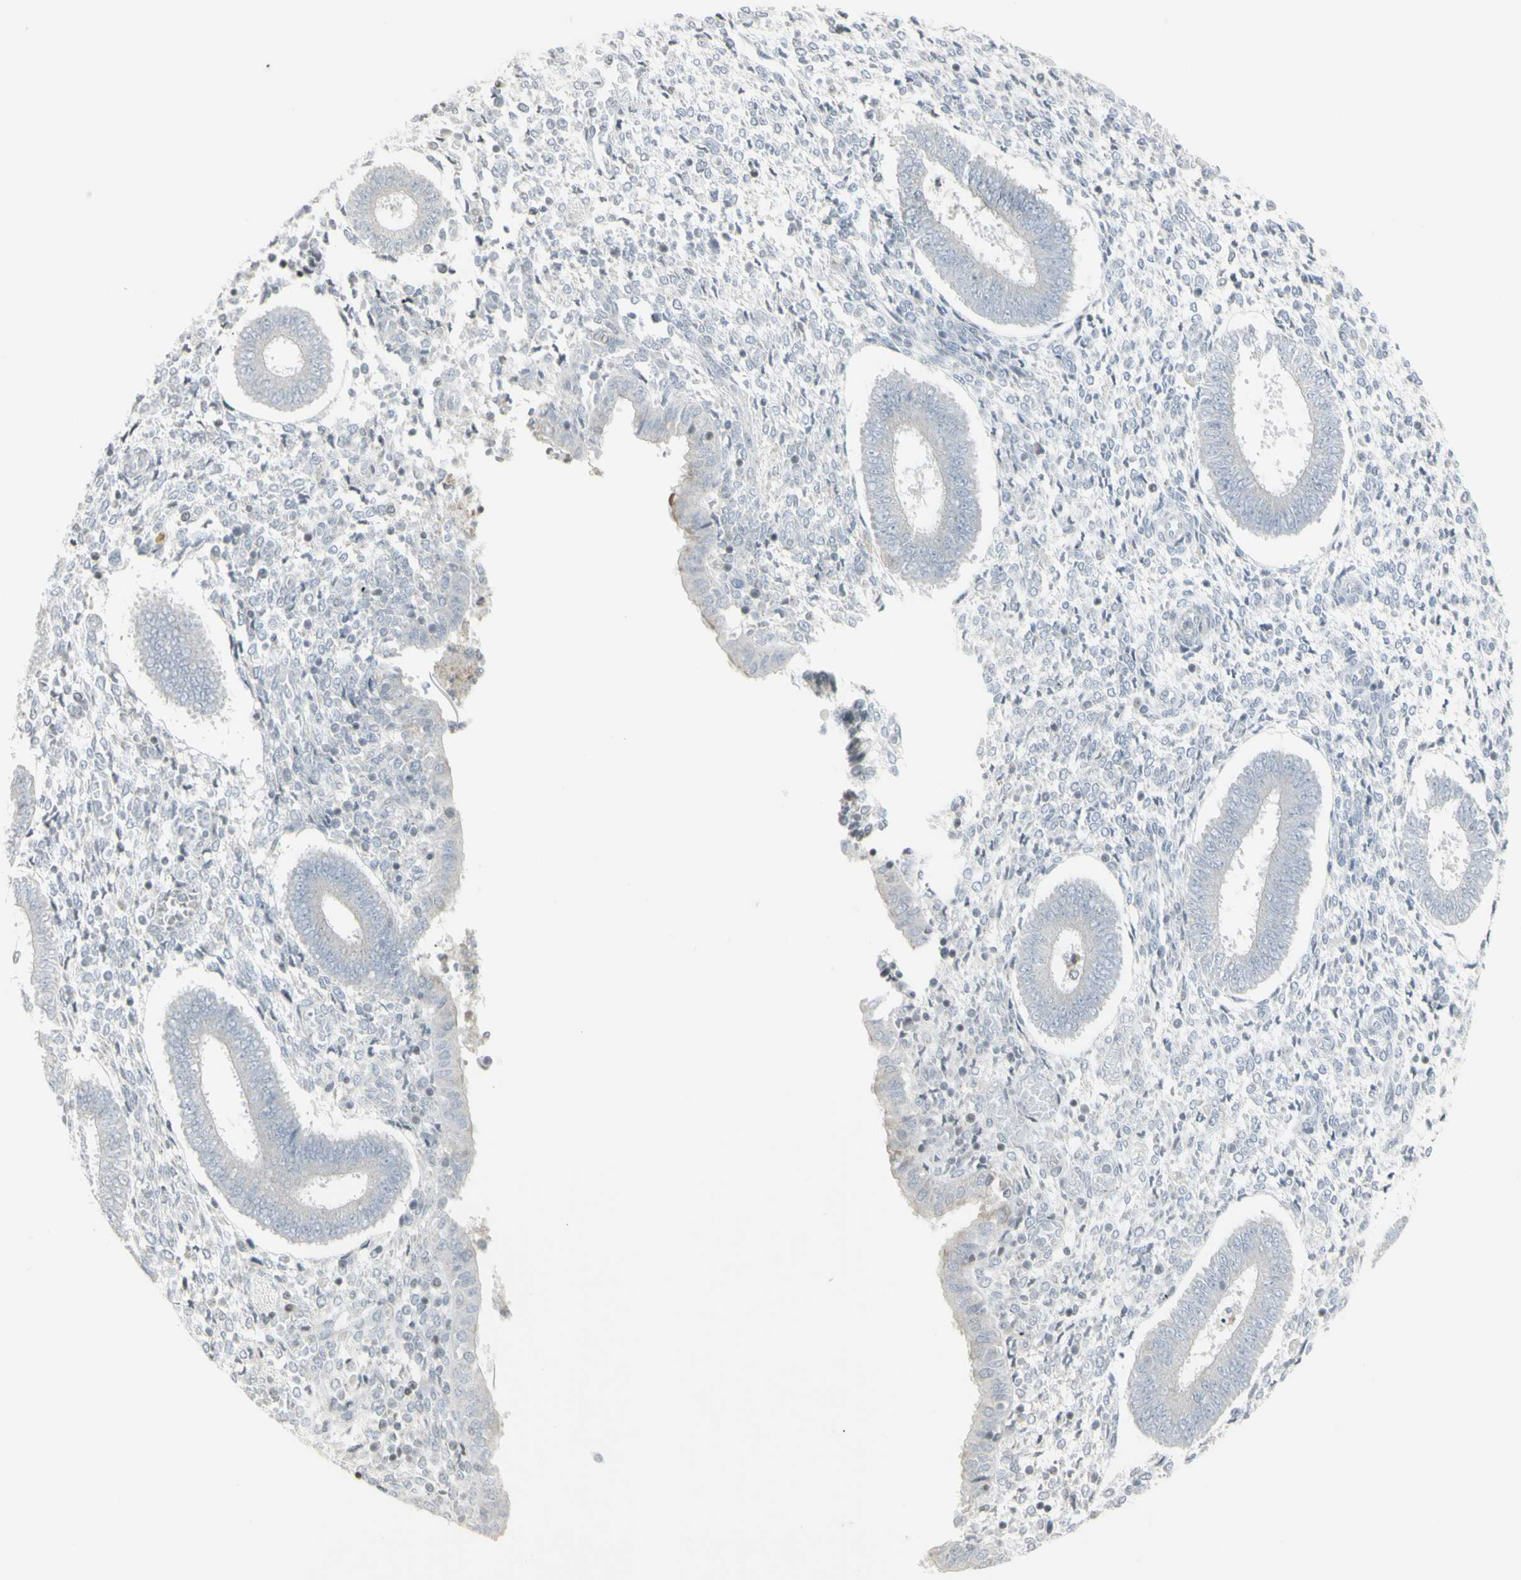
{"staining": {"intensity": "negative", "quantity": "none", "location": "none"}, "tissue": "endometrium", "cell_type": "Cells in endometrial stroma", "image_type": "normal", "snomed": [{"axis": "morphology", "description": "Normal tissue, NOS"}, {"axis": "topography", "description": "Endometrium"}], "caption": "Immunohistochemistry of normal endometrium exhibits no expression in cells in endometrial stroma.", "gene": "MUC5AC", "patient": {"sex": "female", "age": 35}}